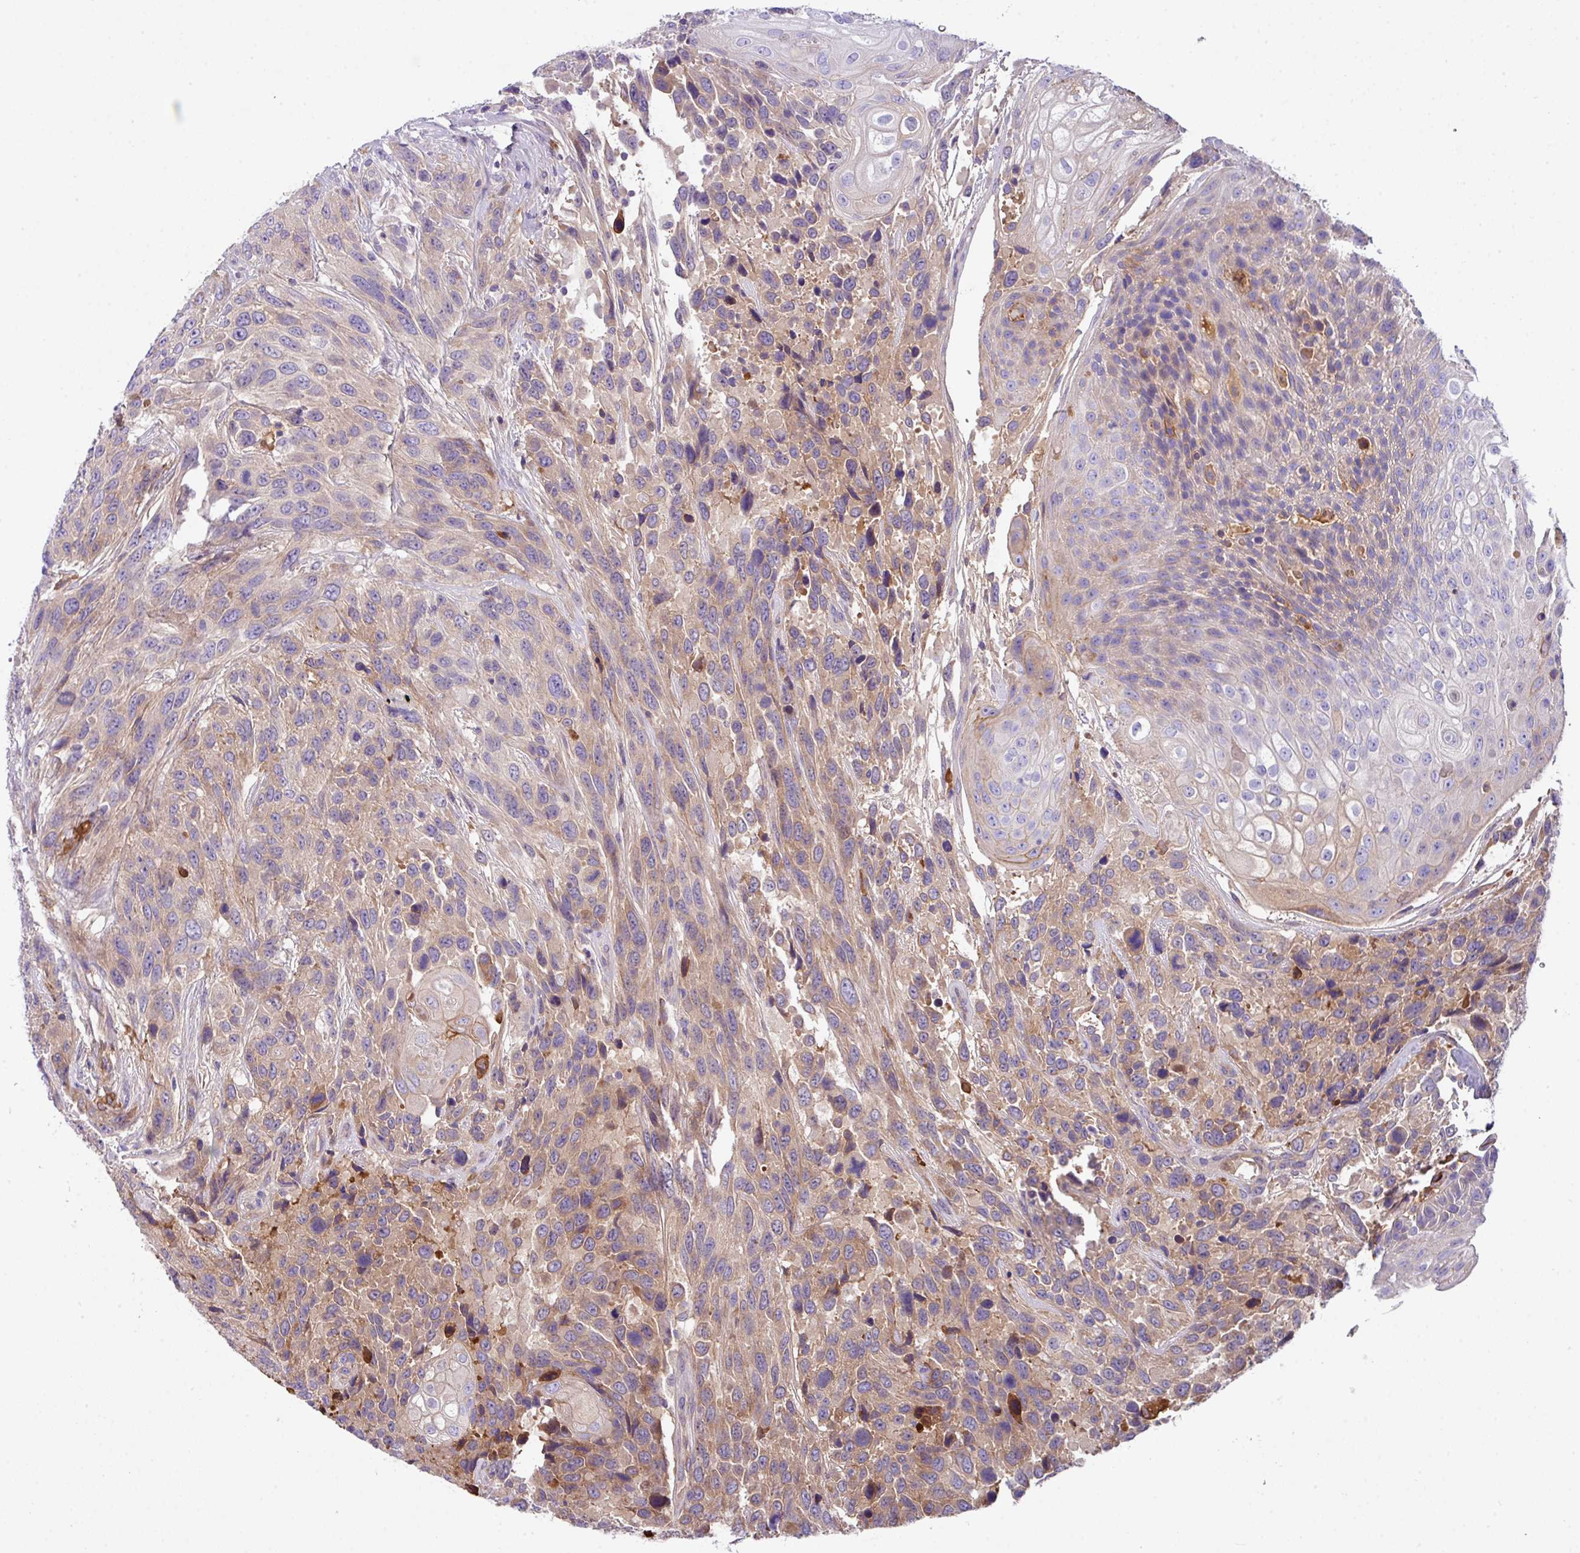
{"staining": {"intensity": "moderate", "quantity": "25%-75%", "location": "cytoplasmic/membranous"}, "tissue": "urothelial cancer", "cell_type": "Tumor cells", "image_type": "cancer", "snomed": [{"axis": "morphology", "description": "Urothelial carcinoma, High grade"}, {"axis": "topography", "description": "Urinary bladder"}], "caption": "Moderate cytoplasmic/membranous protein positivity is appreciated in about 25%-75% of tumor cells in high-grade urothelial carcinoma. Nuclei are stained in blue.", "gene": "DNAL1", "patient": {"sex": "female", "age": 70}}